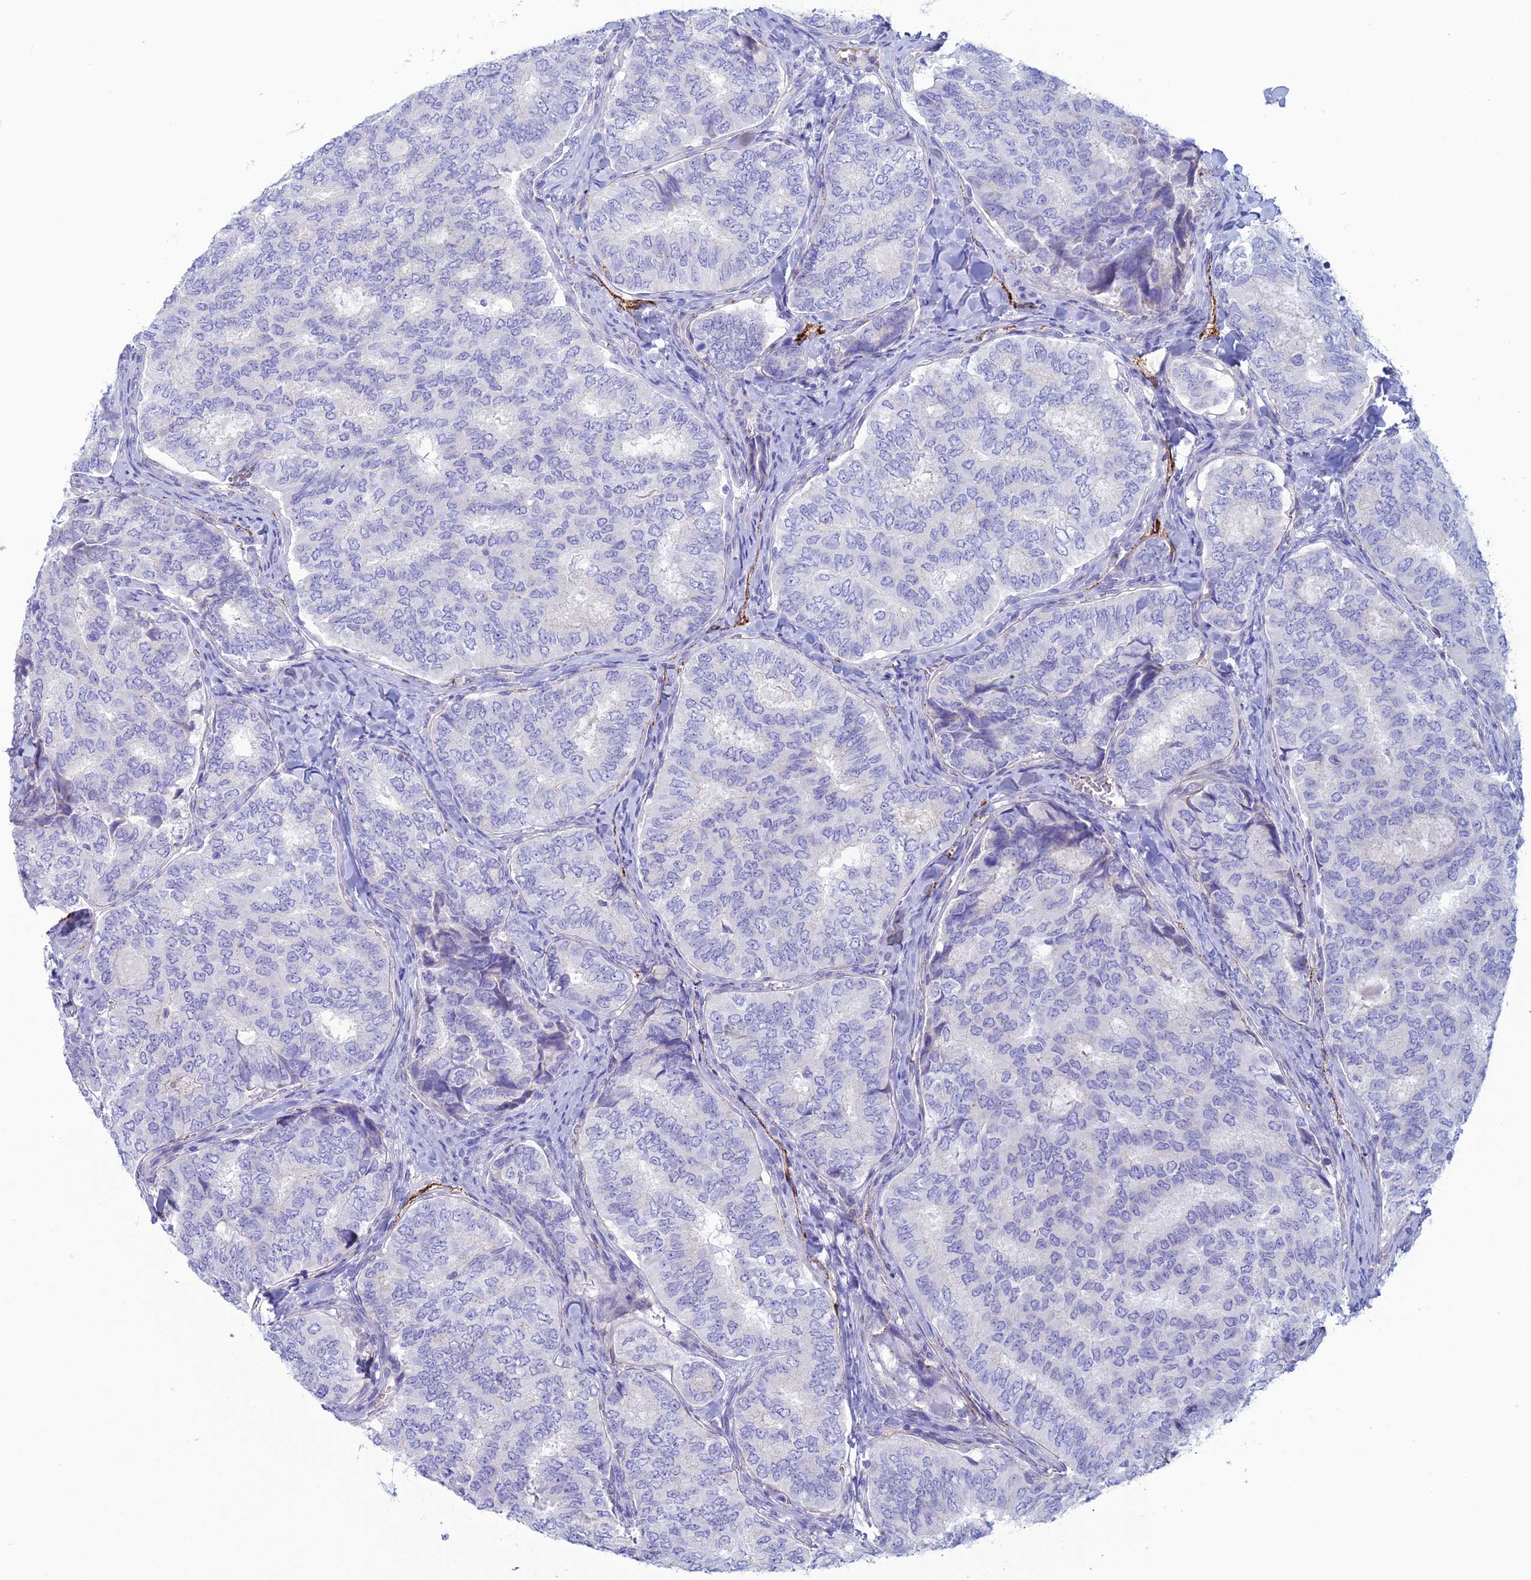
{"staining": {"intensity": "negative", "quantity": "none", "location": "none"}, "tissue": "thyroid cancer", "cell_type": "Tumor cells", "image_type": "cancer", "snomed": [{"axis": "morphology", "description": "Papillary adenocarcinoma, NOS"}, {"axis": "topography", "description": "Thyroid gland"}], "caption": "A photomicrograph of thyroid cancer (papillary adenocarcinoma) stained for a protein demonstrates no brown staining in tumor cells.", "gene": "CDC42EP5", "patient": {"sex": "female", "age": 35}}